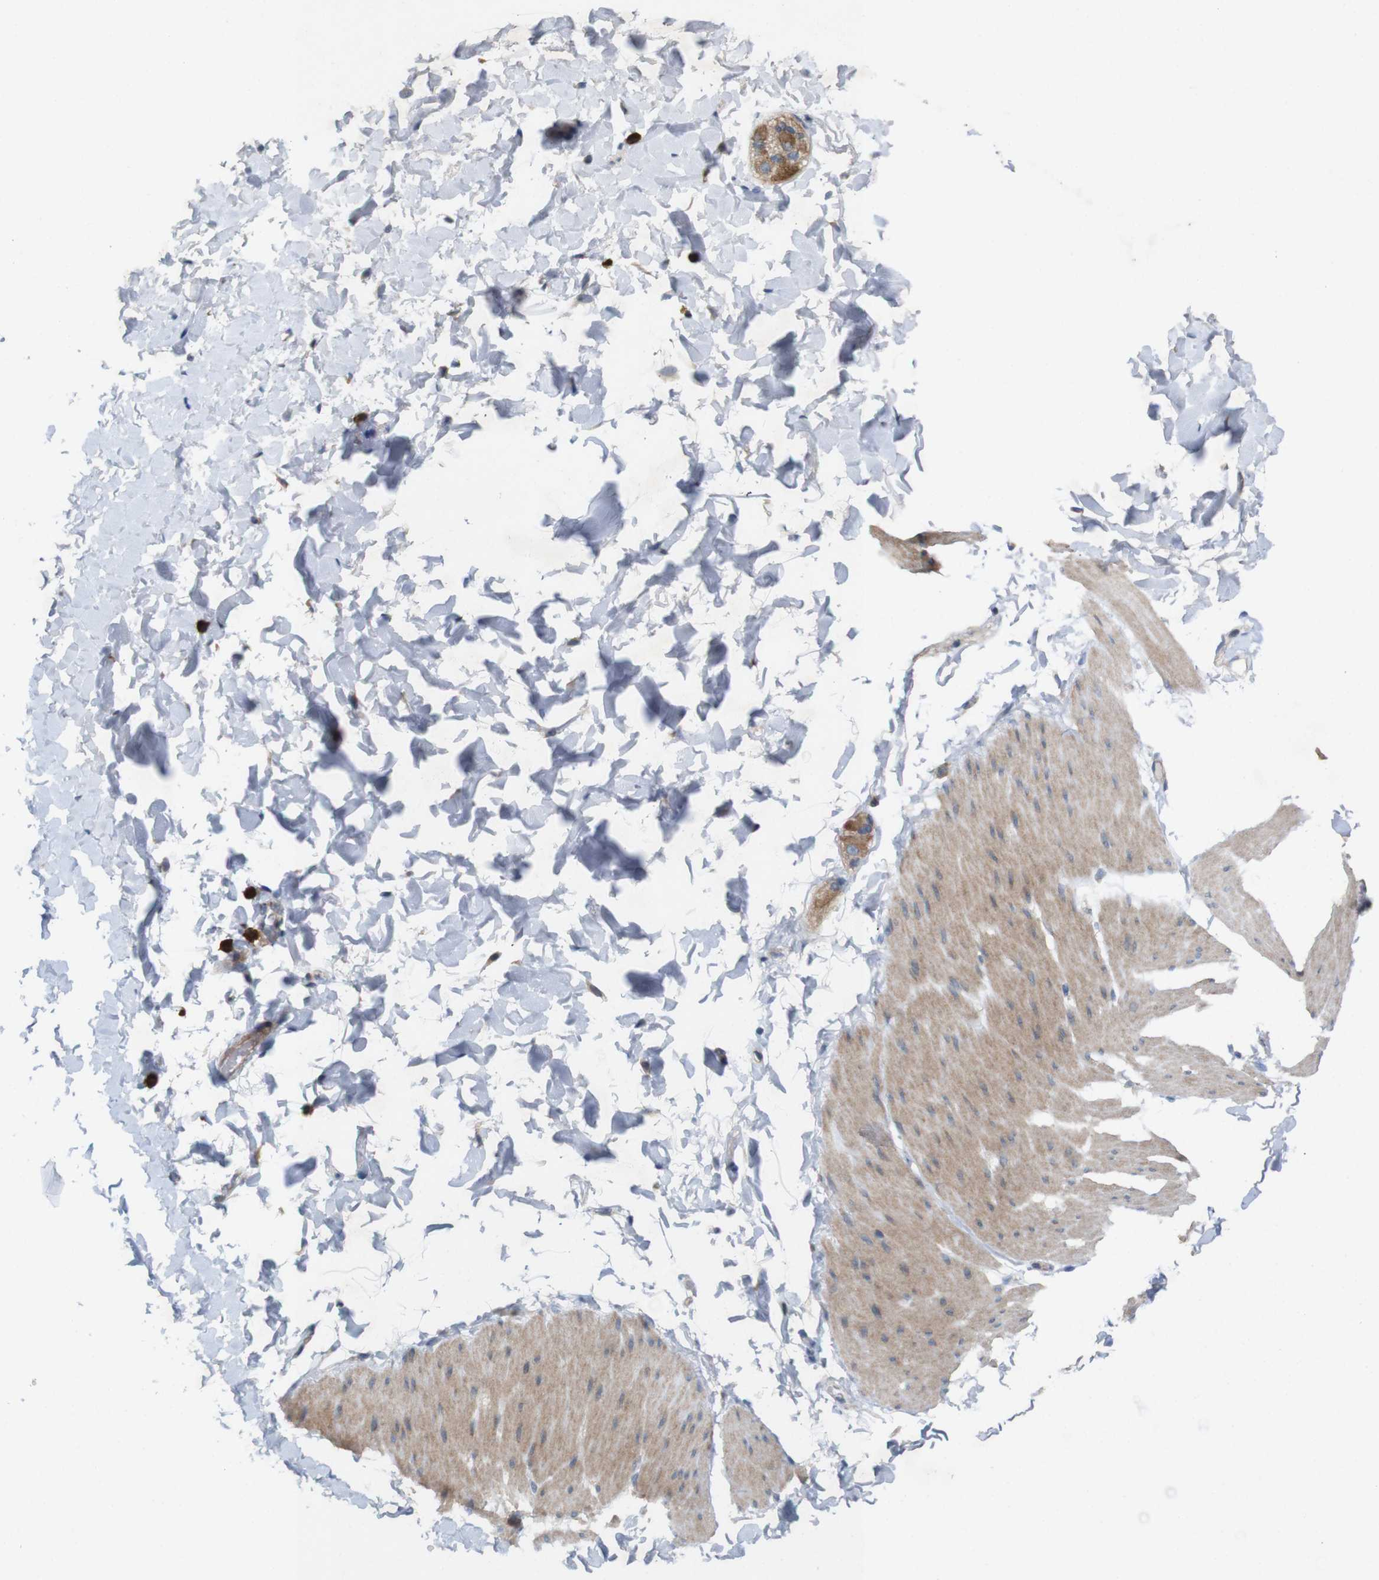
{"staining": {"intensity": "weak", "quantity": "25%-75%", "location": "cytoplasmic/membranous"}, "tissue": "smooth muscle", "cell_type": "Smooth muscle cells", "image_type": "normal", "snomed": [{"axis": "morphology", "description": "Normal tissue, NOS"}, {"axis": "topography", "description": "Smooth muscle"}, {"axis": "topography", "description": "Colon"}], "caption": "There is low levels of weak cytoplasmic/membranous expression in smooth muscle cells of benign smooth muscle, as demonstrated by immunohistochemical staining (brown color).", "gene": "SIGLEC8", "patient": {"sex": "male", "age": 67}}